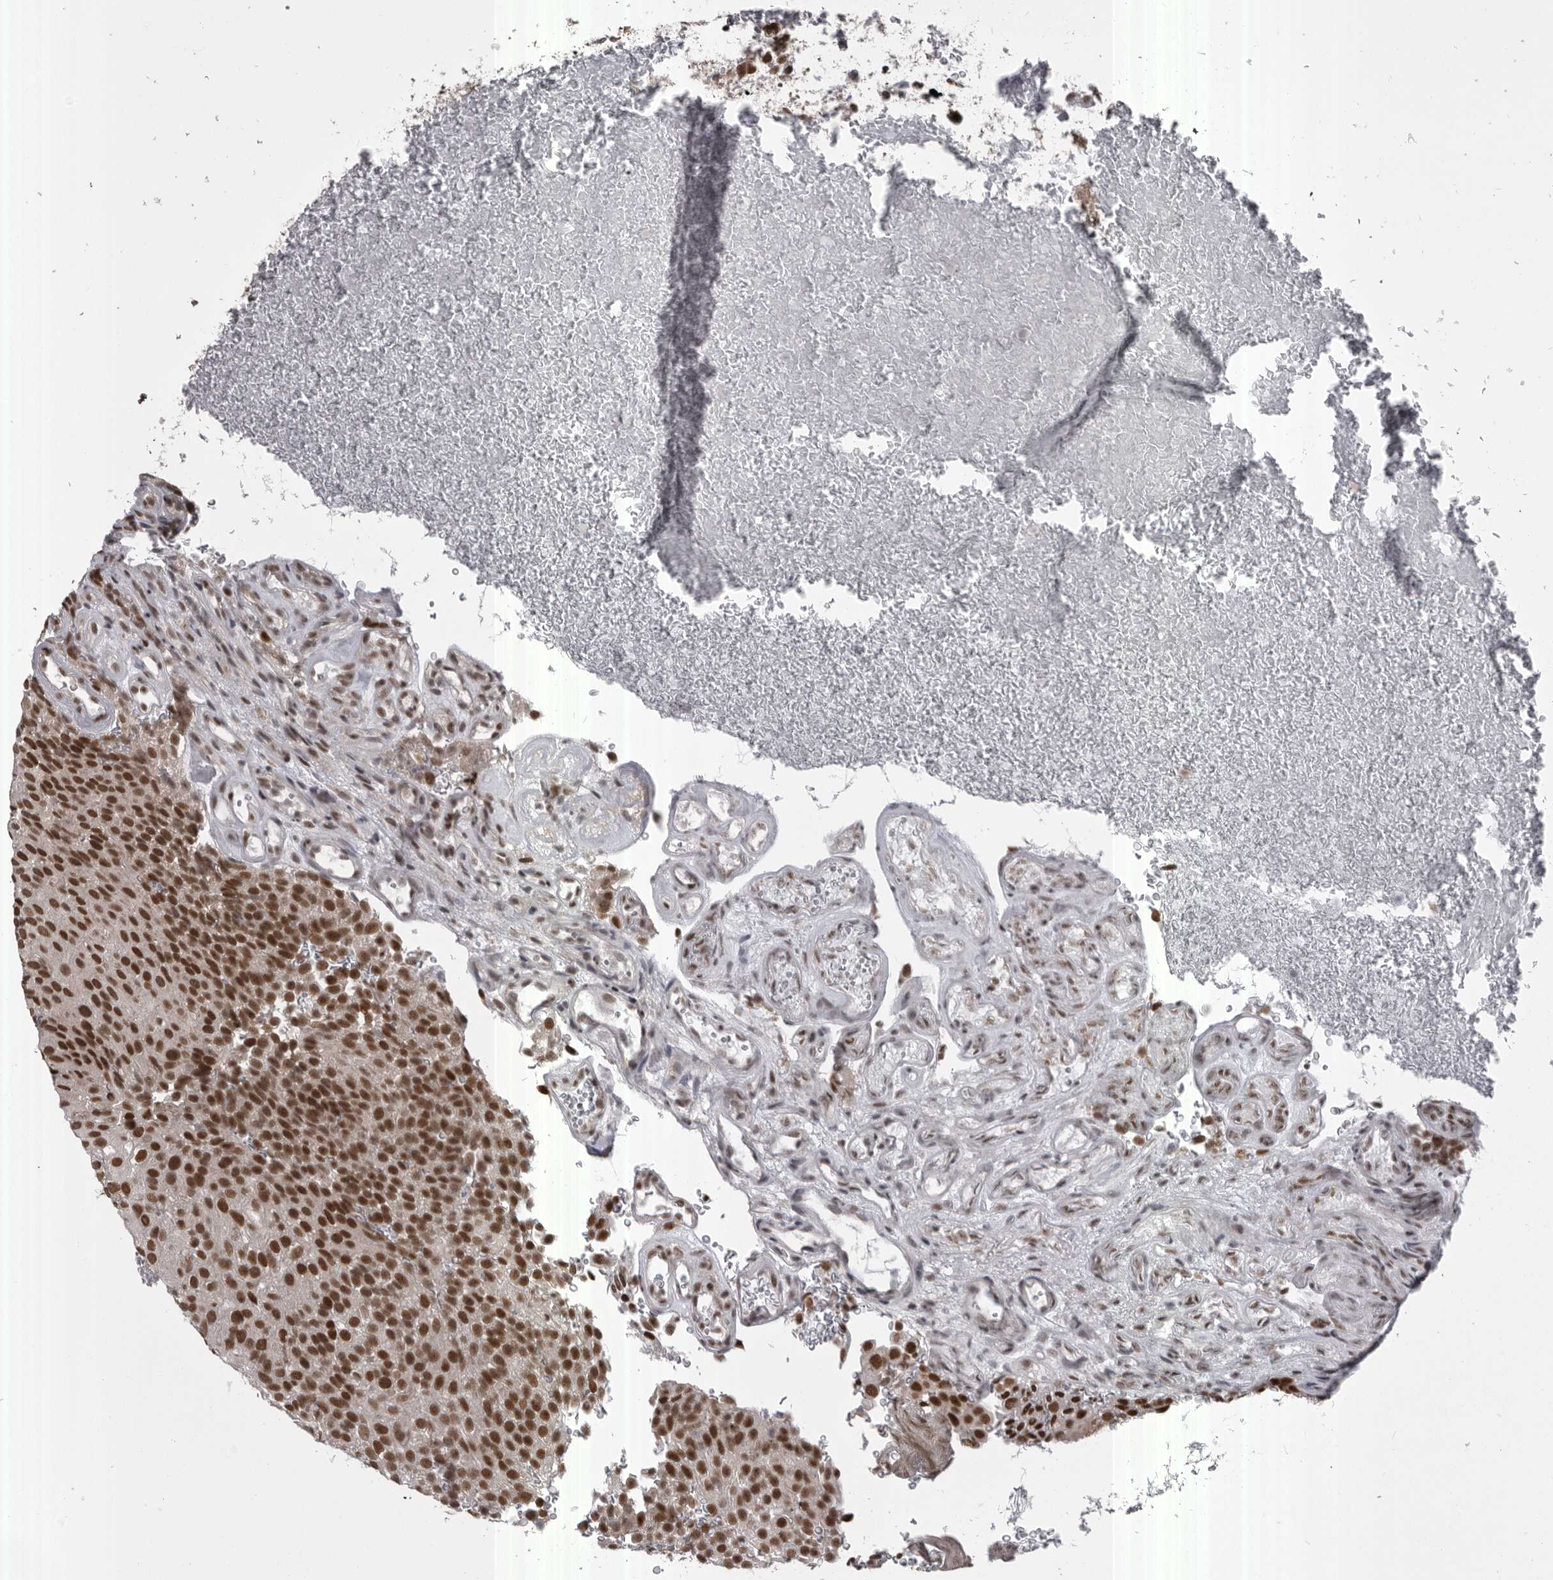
{"staining": {"intensity": "strong", "quantity": ">75%", "location": "nuclear"}, "tissue": "urothelial cancer", "cell_type": "Tumor cells", "image_type": "cancer", "snomed": [{"axis": "morphology", "description": "Urothelial carcinoma, Low grade"}, {"axis": "topography", "description": "Urinary bladder"}], "caption": "Immunohistochemistry (IHC) of human urothelial cancer displays high levels of strong nuclear staining in approximately >75% of tumor cells.", "gene": "MEPCE", "patient": {"sex": "male", "age": 78}}